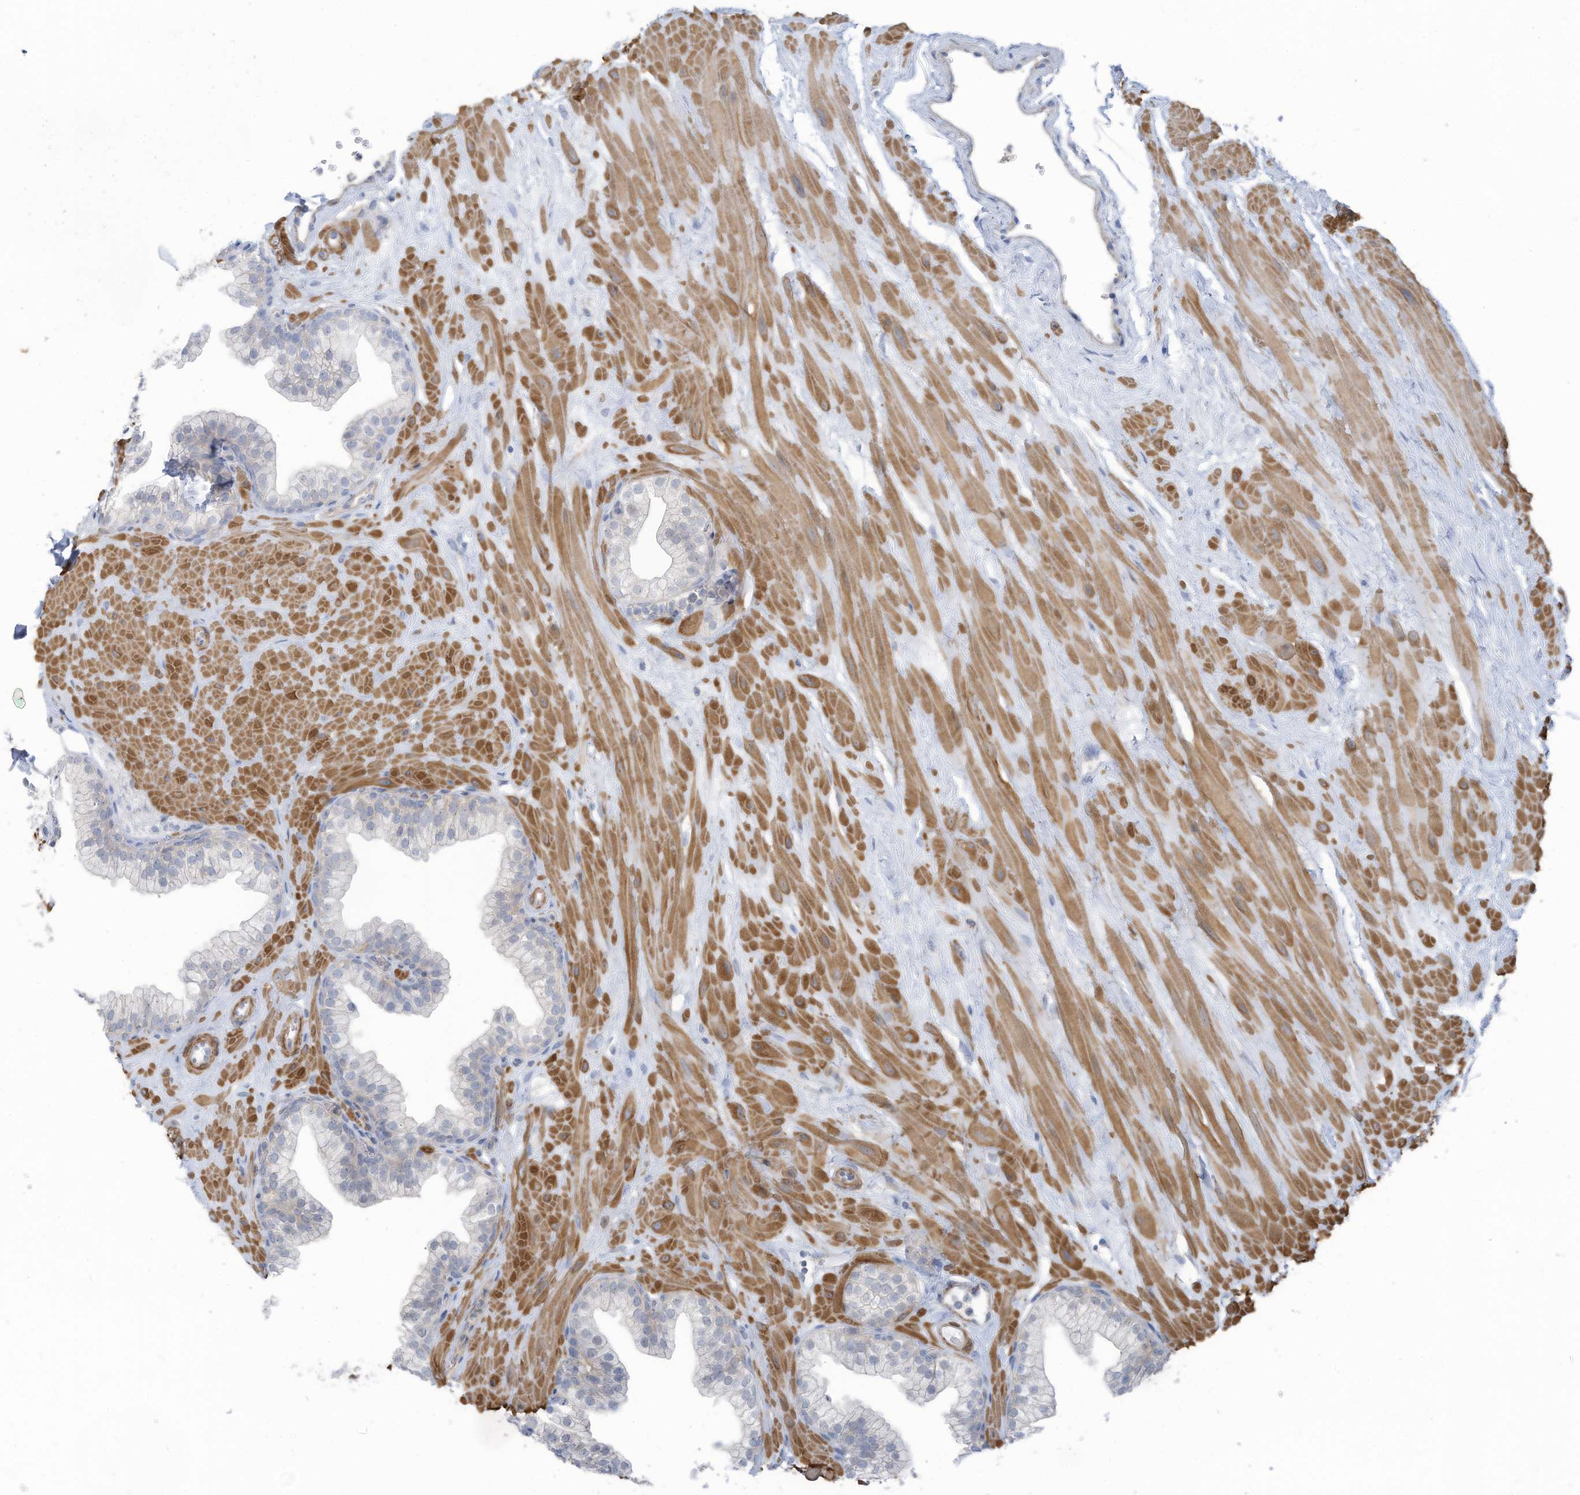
{"staining": {"intensity": "negative", "quantity": "none", "location": "none"}, "tissue": "prostate", "cell_type": "Glandular cells", "image_type": "normal", "snomed": [{"axis": "morphology", "description": "Normal tissue, NOS"}, {"axis": "morphology", "description": "Urothelial carcinoma, Low grade"}, {"axis": "topography", "description": "Urinary bladder"}, {"axis": "topography", "description": "Prostate"}], "caption": "A histopathology image of prostate stained for a protein demonstrates no brown staining in glandular cells. (Stains: DAB immunohistochemistry (IHC) with hematoxylin counter stain, Microscopy: brightfield microscopy at high magnification).", "gene": "ZNF846", "patient": {"sex": "male", "age": 60}}